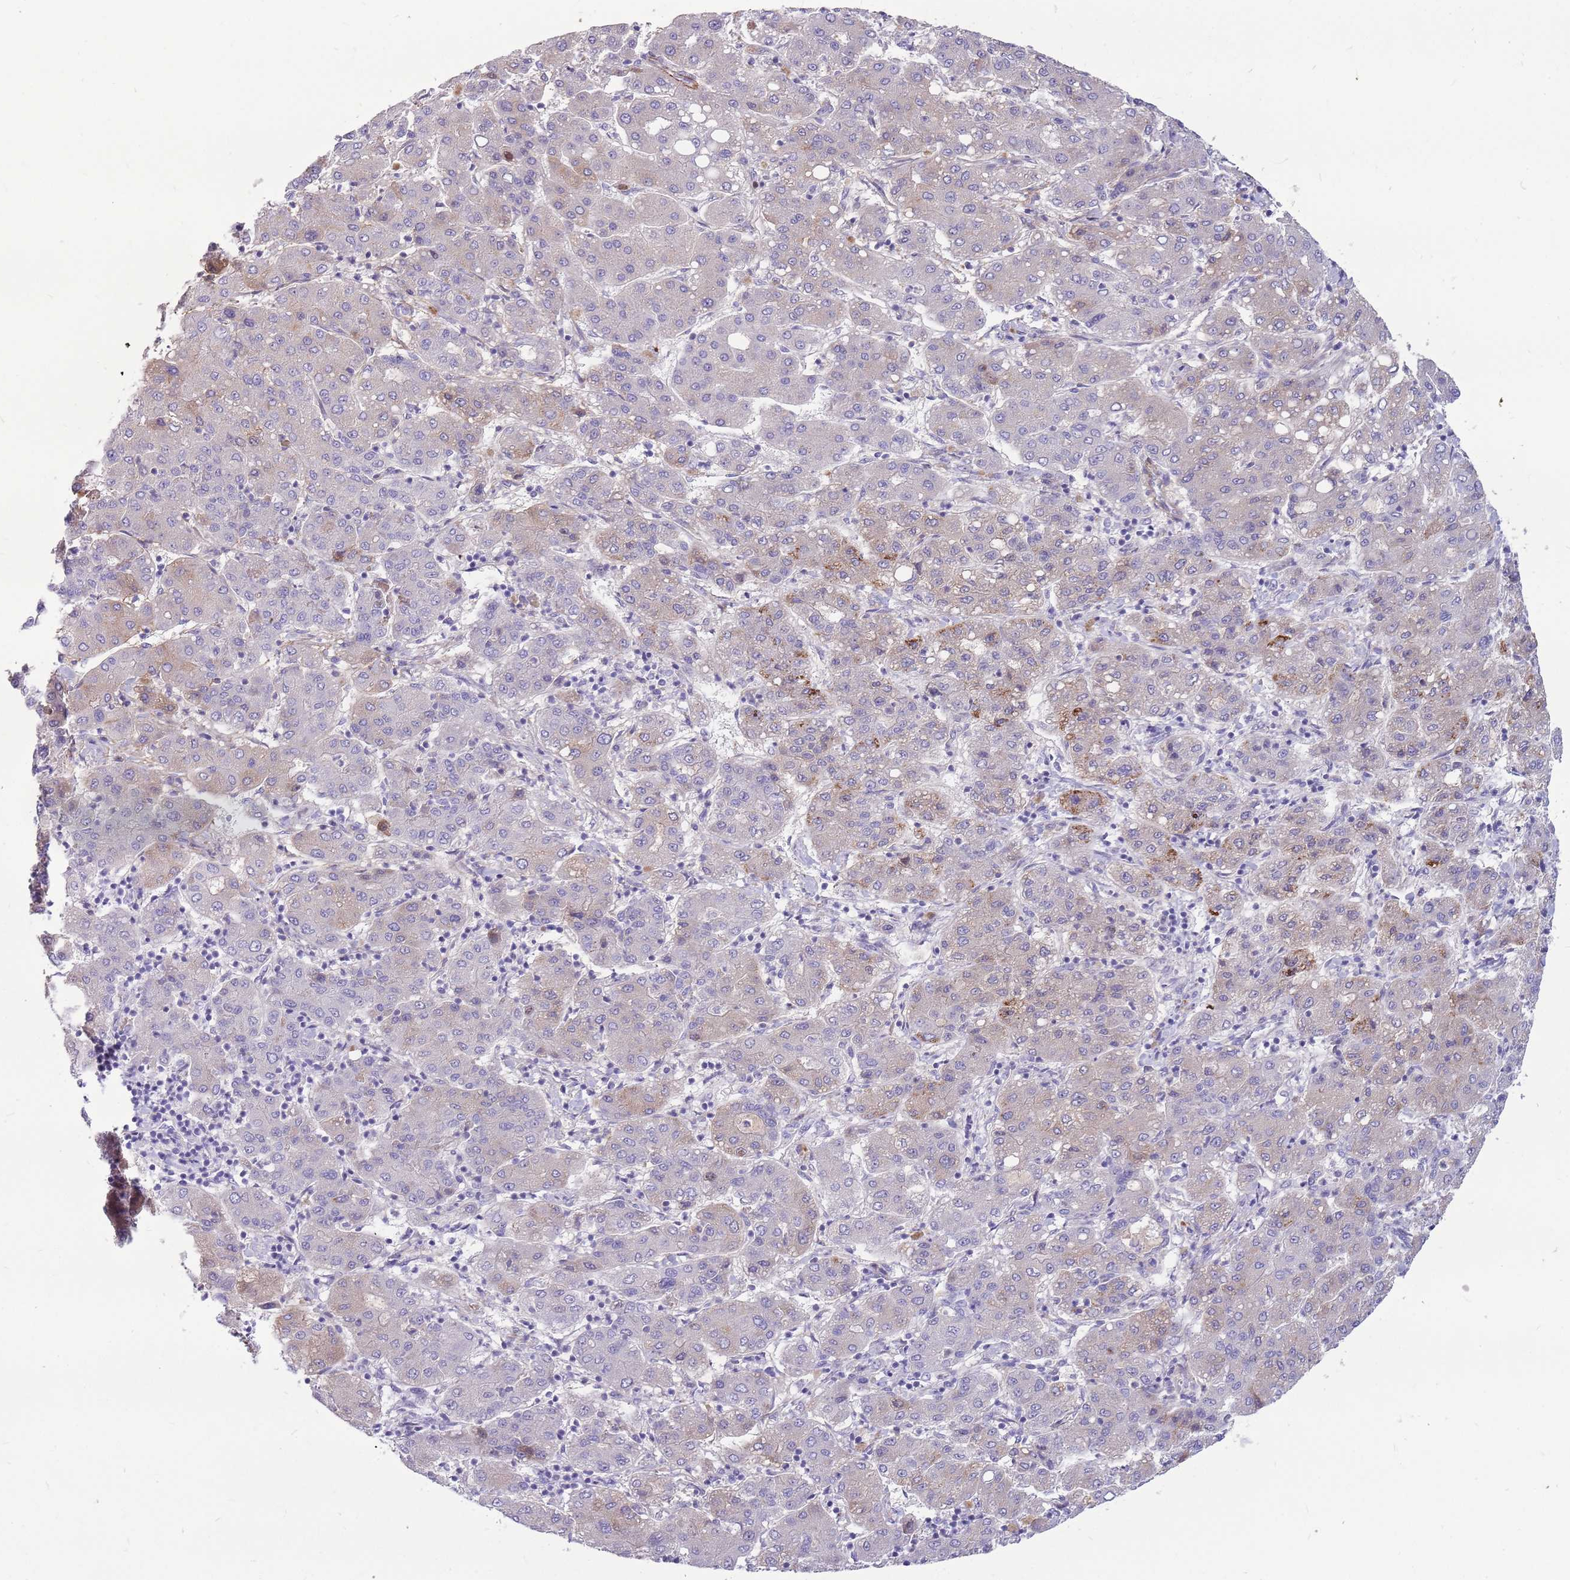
{"staining": {"intensity": "weak", "quantity": "<25%", "location": "cytoplasmic/membranous"}, "tissue": "liver cancer", "cell_type": "Tumor cells", "image_type": "cancer", "snomed": [{"axis": "morphology", "description": "Carcinoma, Hepatocellular, NOS"}, {"axis": "topography", "description": "Liver"}], "caption": "DAB immunohistochemical staining of human liver cancer (hepatocellular carcinoma) demonstrates no significant positivity in tumor cells.", "gene": "LEPROTL1", "patient": {"sex": "male", "age": 65}}